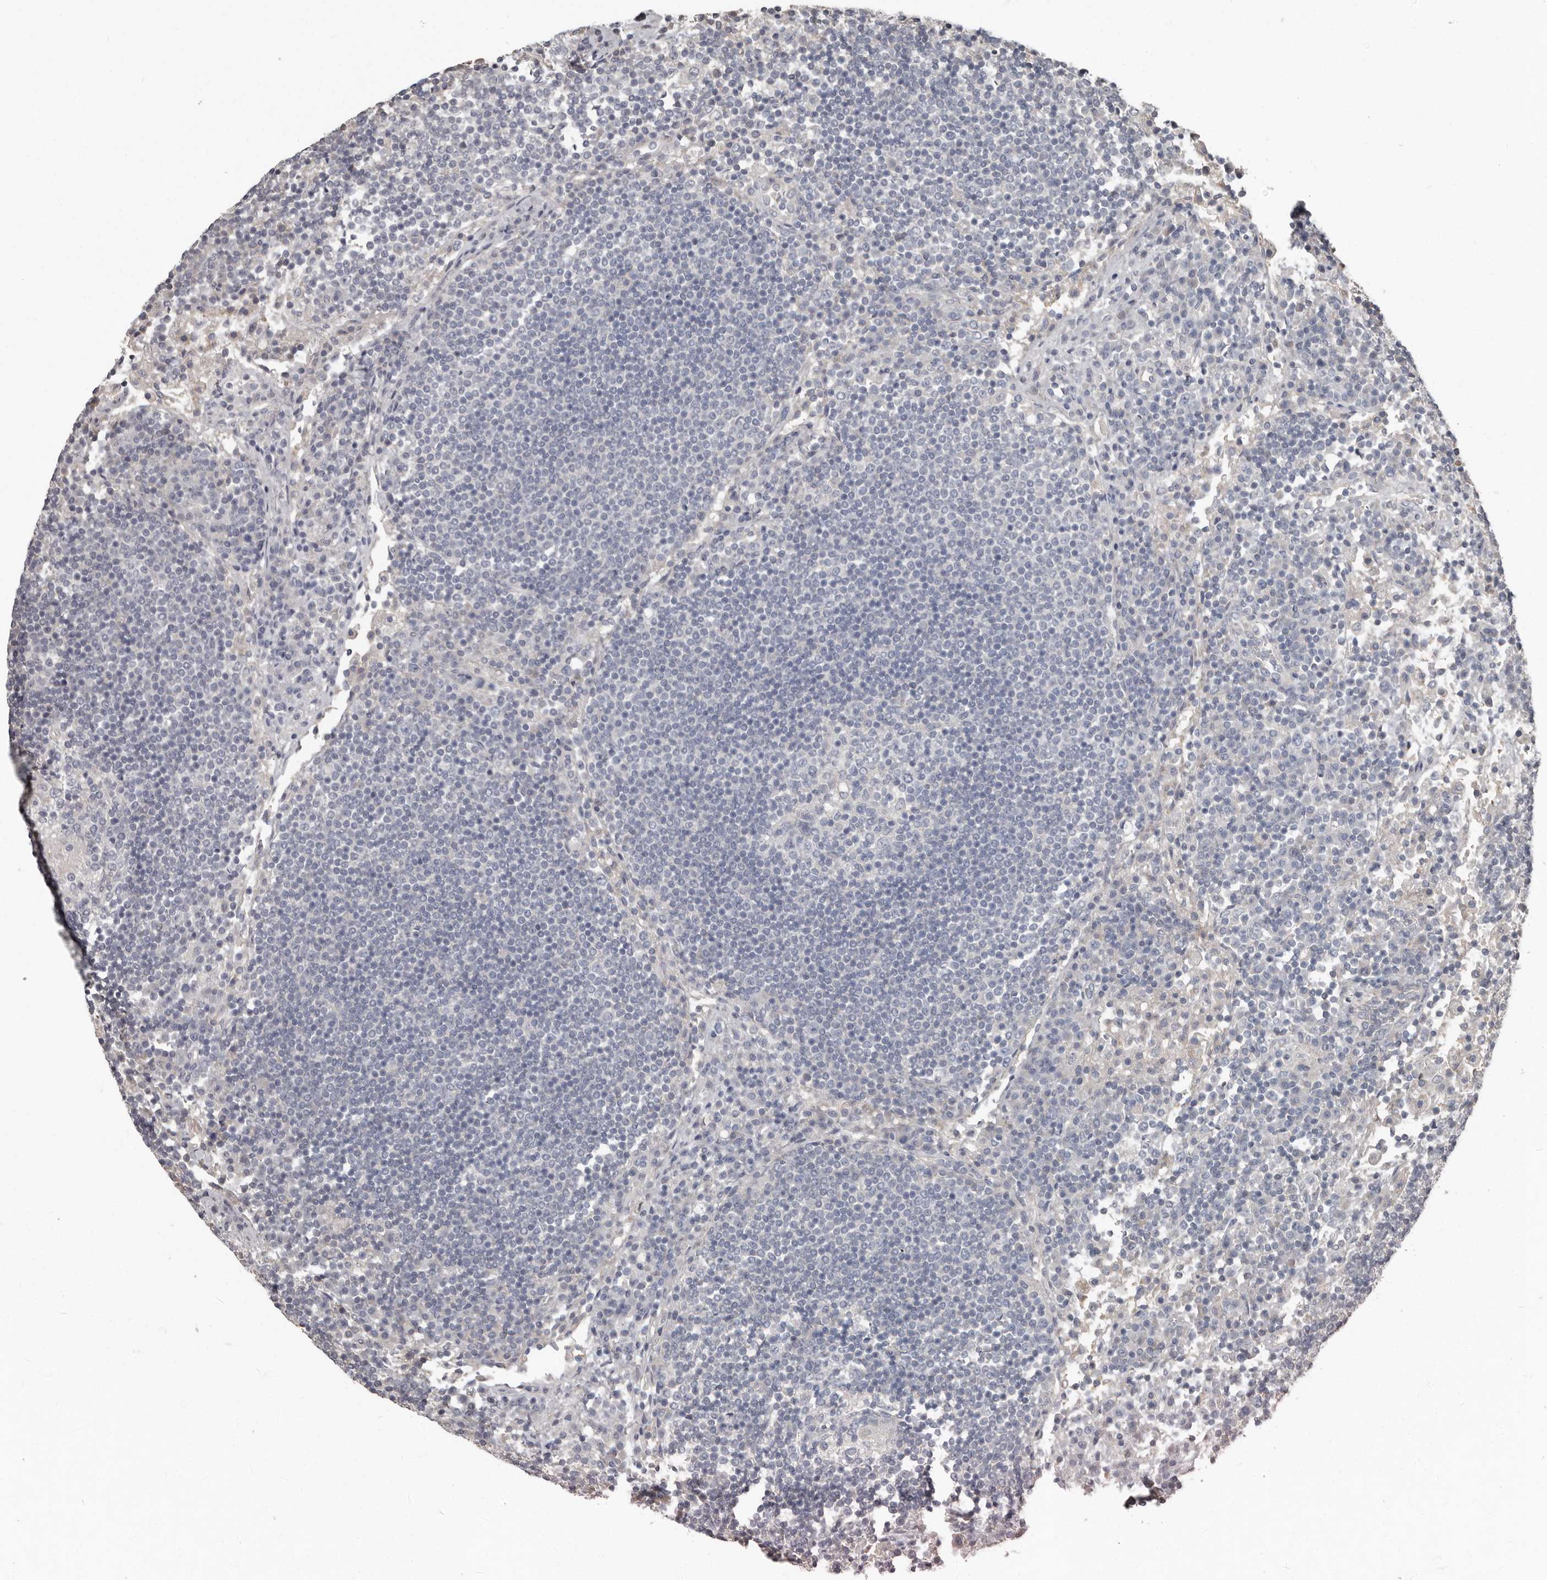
{"staining": {"intensity": "negative", "quantity": "none", "location": "none"}, "tissue": "lymph node", "cell_type": "Germinal center cells", "image_type": "normal", "snomed": [{"axis": "morphology", "description": "Normal tissue, NOS"}, {"axis": "topography", "description": "Lymph node"}], "caption": "IHC histopathology image of benign lymph node: human lymph node stained with DAB demonstrates no significant protein expression in germinal center cells. (Stains: DAB (3,3'-diaminobenzidine) IHC with hematoxylin counter stain, Microscopy: brightfield microscopy at high magnification).", "gene": "CA6", "patient": {"sex": "female", "age": 53}}